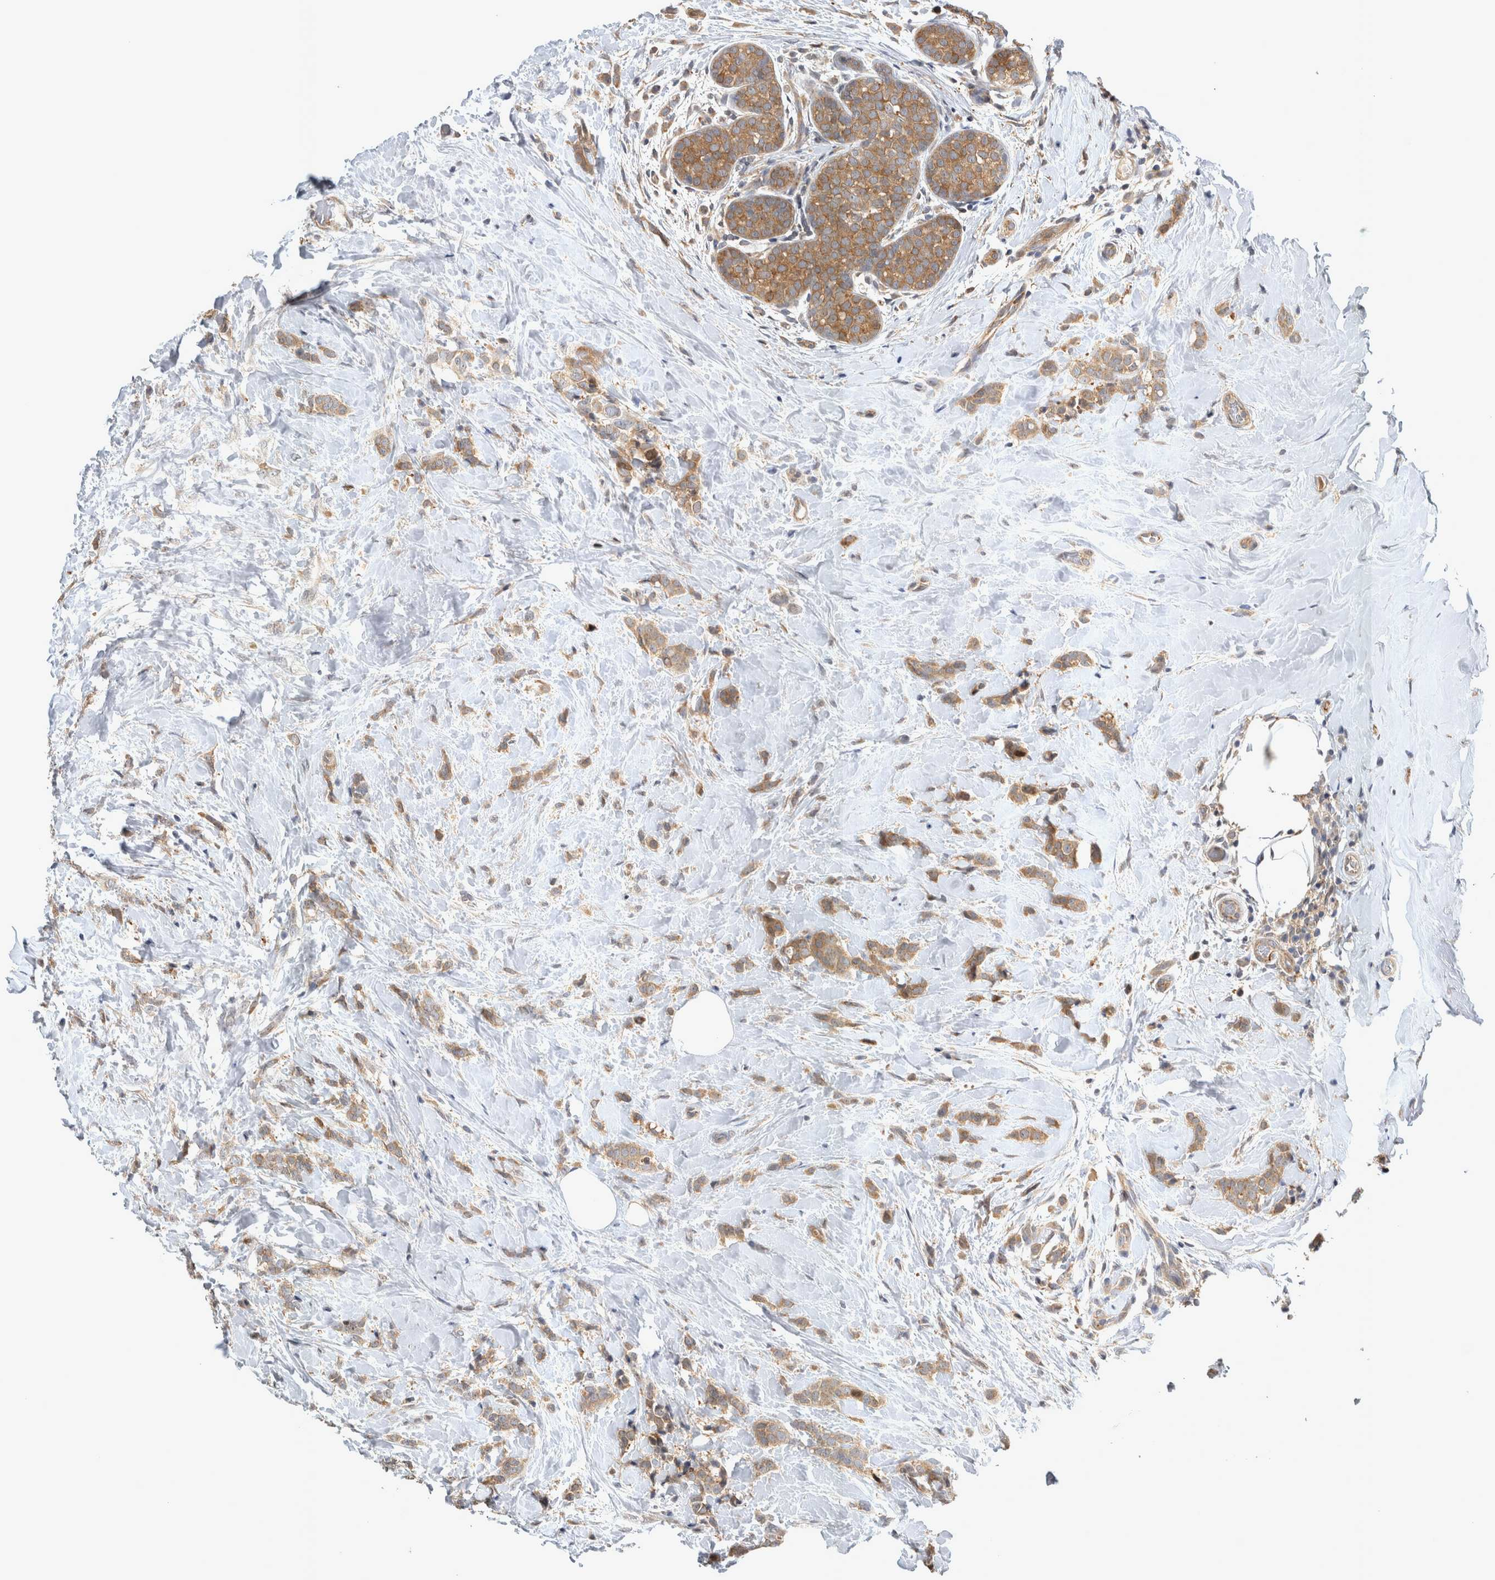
{"staining": {"intensity": "moderate", "quantity": ">75%", "location": "cytoplasmic/membranous"}, "tissue": "breast cancer", "cell_type": "Tumor cells", "image_type": "cancer", "snomed": [{"axis": "morphology", "description": "Lobular carcinoma, in situ"}, {"axis": "morphology", "description": "Lobular carcinoma"}, {"axis": "topography", "description": "Breast"}], "caption": "This is a micrograph of immunohistochemistry (IHC) staining of breast cancer (lobular carcinoma), which shows moderate staining in the cytoplasmic/membranous of tumor cells.", "gene": "TRMT61B", "patient": {"sex": "female", "age": 41}}